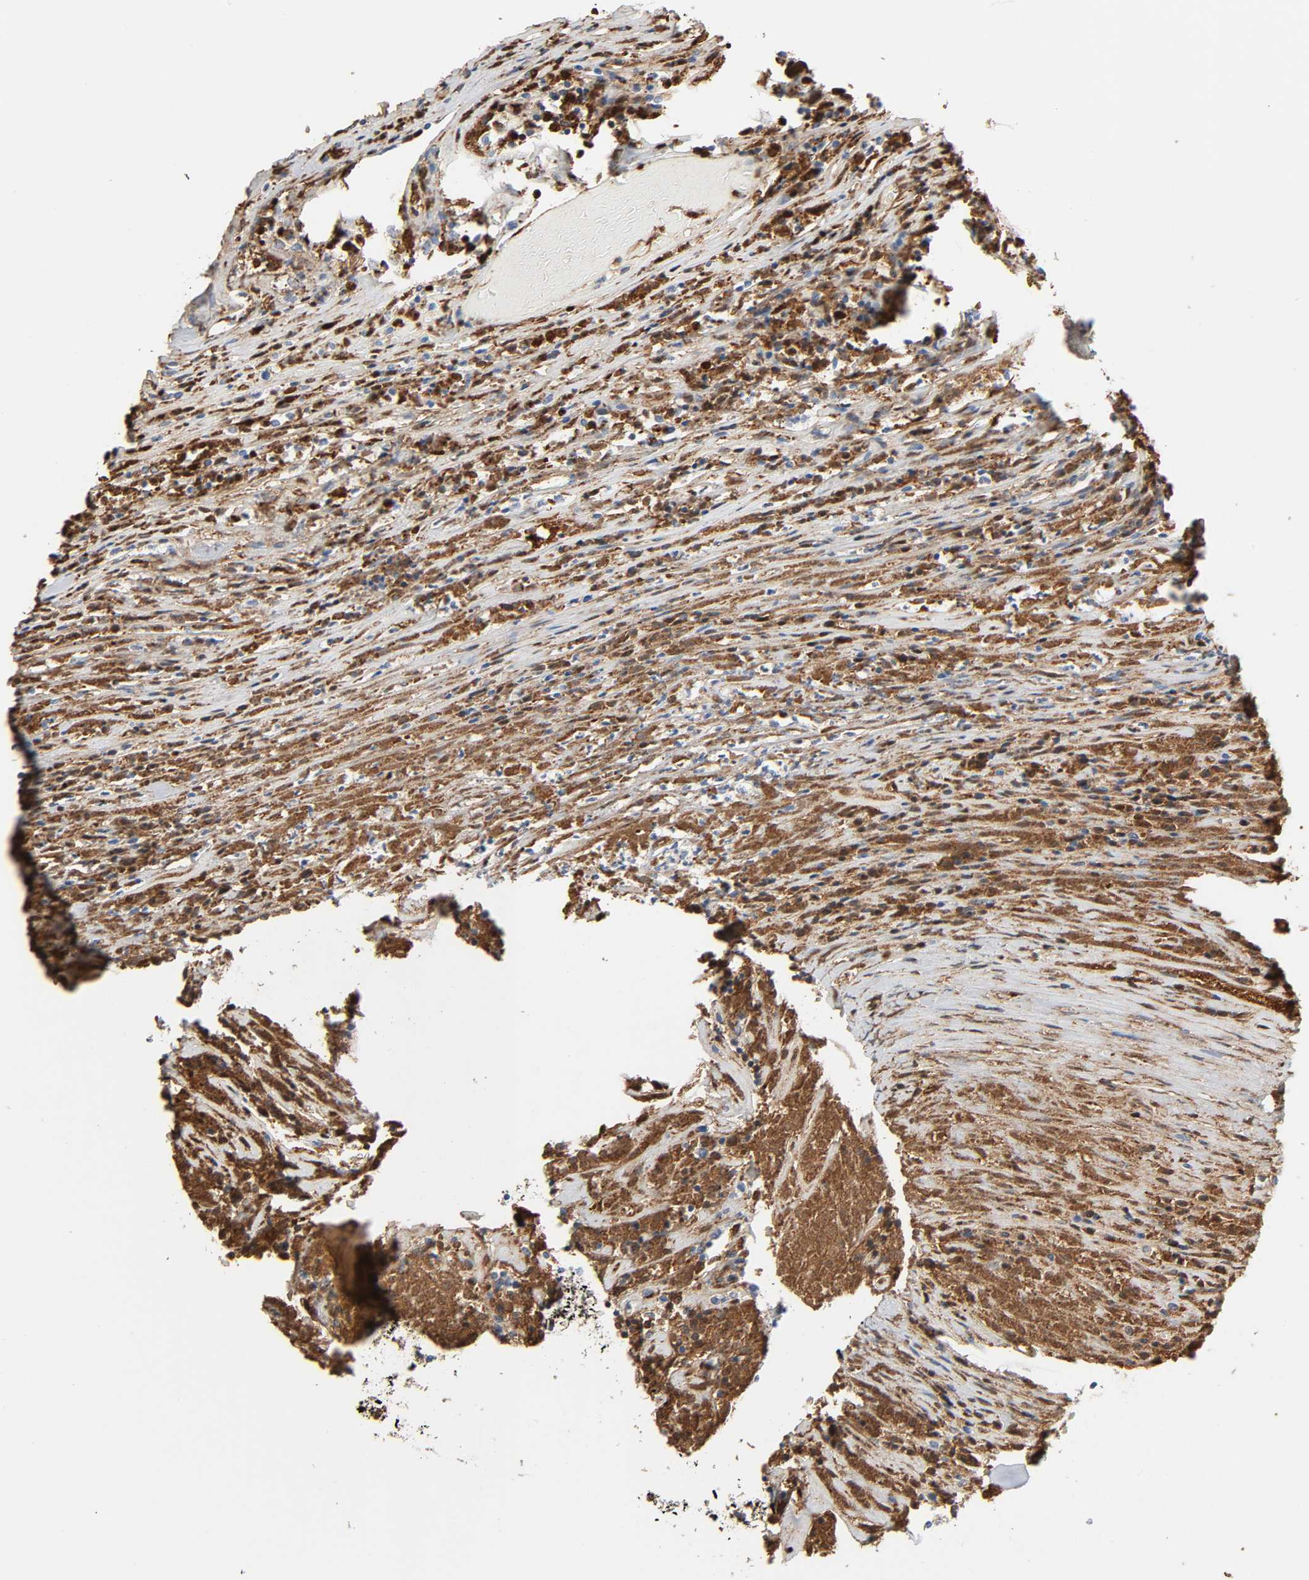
{"staining": {"intensity": "moderate", "quantity": "25%-75%", "location": "cytoplasmic/membranous"}, "tissue": "lymphoma", "cell_type": "Tumor cells", "image_type": "cancer", "snomed": [{"axis": "morphology", "description": "Malignant lymphoma, non-Hodgkin's type, High grade"}, {"axis": "topography", "description": "Lymph node"}], "caption": "The immunohistochemical stain labels moderate cytoplasmic/membranous expression in tumor cells of malignant lymphoma, non-Hodgkin's type (high-grade) tissue. The staining was performed using DAB, with brown indicating positive protein expression. Nuclei are stained blue with hematoxylin.", "gene": "C3", "patient": {"sex": "female", "age": 73}}